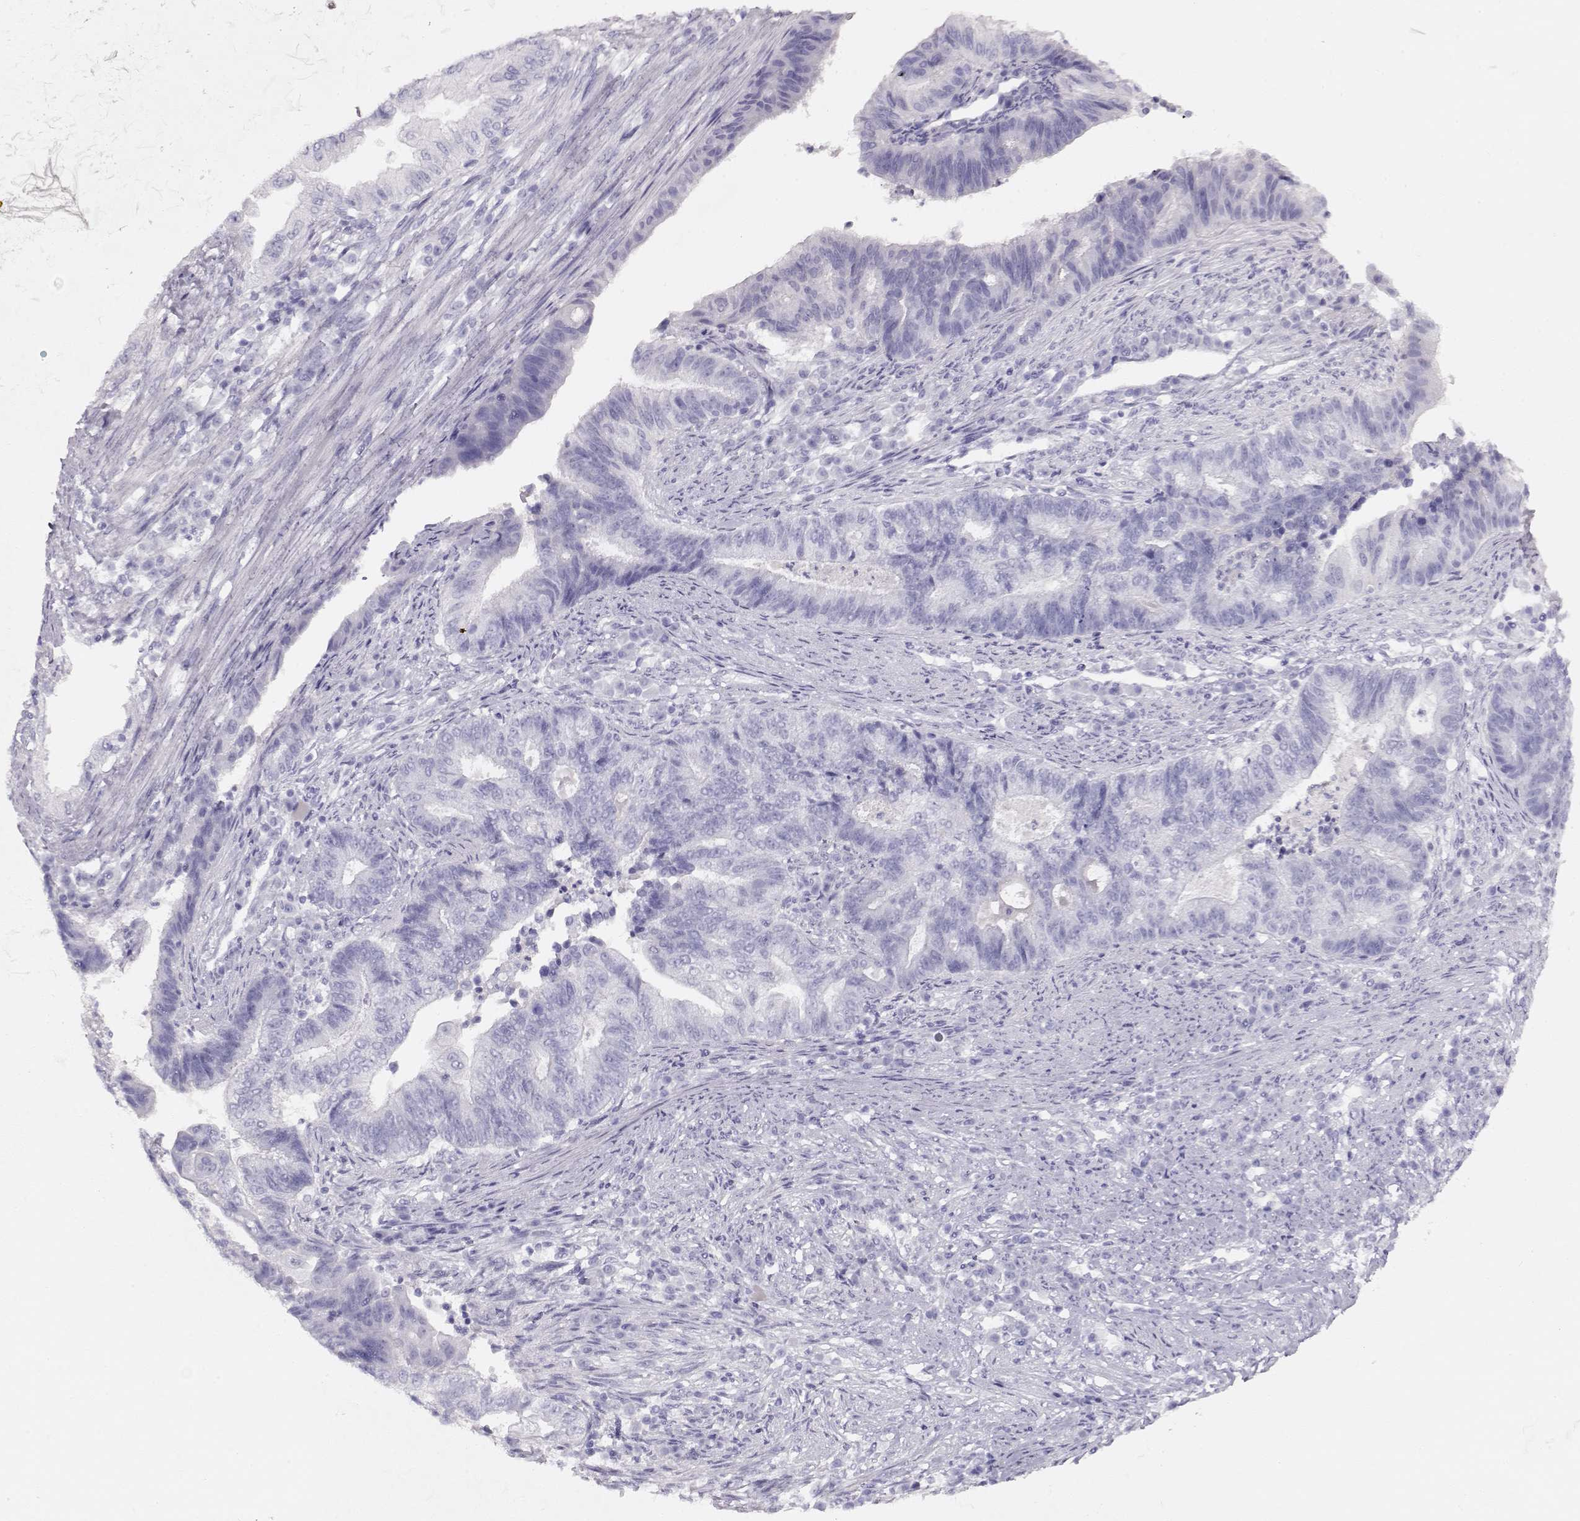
{"staining": {"intensity": "negative", "quantity": "none", "location": "none"}, "tissue": "endometrial cancer", "cell_type": "Tumor cells", "image_type": "cancer", "snomed": [{"axis": "morphology", "description": "Adenocarcinoma, NOS"}, {"axis": "topography", "description": "Uterus"}, {"axis": "topography", "description": "Endometrium"}], "caption": "DAB (3,3'-diaminobenzidine) immunohistochemical staining of human endometrial adenocarcinoma displays no significant positivity in tumor cells.", "gene": "ACTN2", "patient": {"sex": "female", "age": 54}}